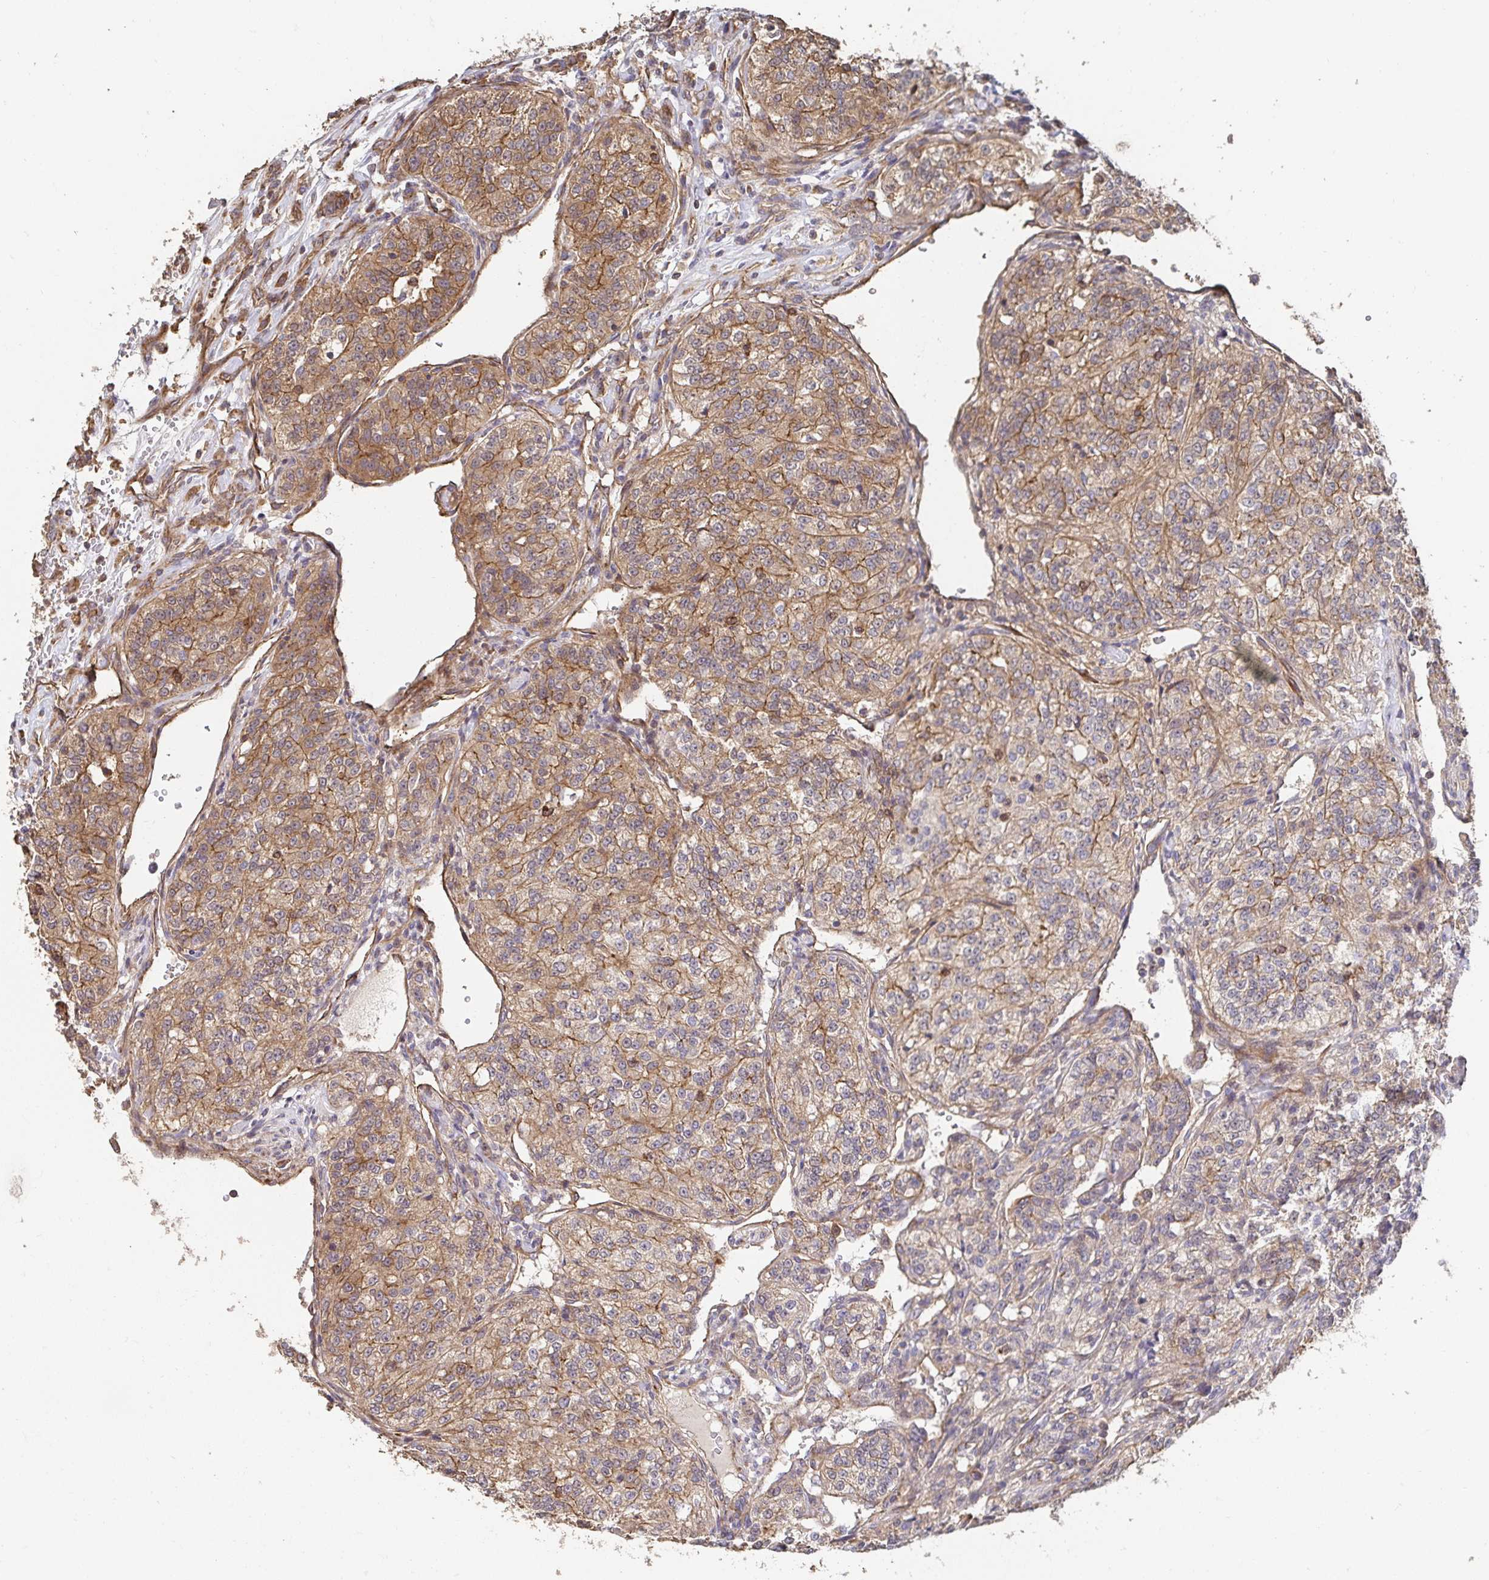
{"staining": {"intensity": "moderate", "quantity": "25%-75%", "location": "cytoplasmic/membranous"}, "tissue": "renal cancer", "cell_type": "Tumor cells", "image_type": "cancer", "snomed": [{"axis": "morphology", "description": "Adenocarcinoma, NOS"}, {"axis": "topography", "description": "Kidney"}], "caption": "Renal cancer (adenocarcinoma) tissue demonstrates moderate cytoplasmic/membranous positivity in about 25%-75% of tumor cells", "gene": "APBB1", "patient": {"sex": "female", "age": 63}}